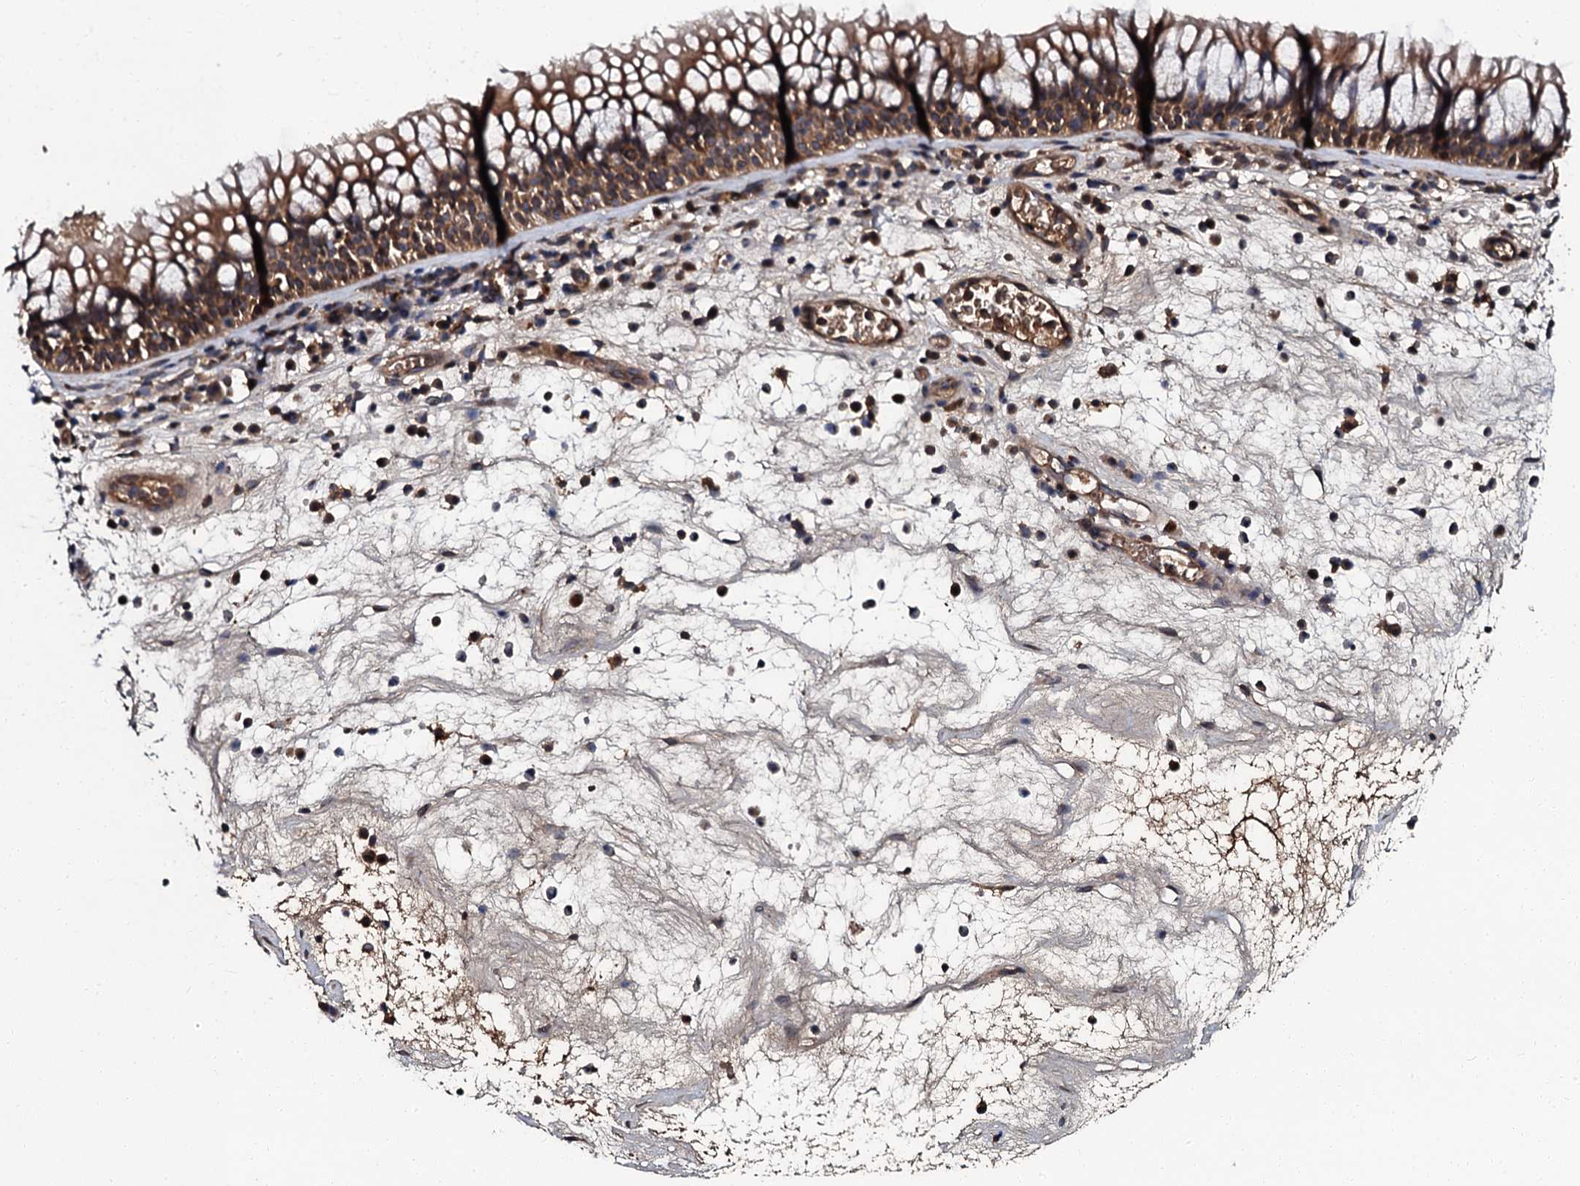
{"staining": {"intensity": "moderate", "quantity": ">75%", "location": "cytoplasmic/membranous"}, "tissue": "nasopharynx", "cell_type": "Respiratory epithelial cells", "image_type": "normal", "snomed": [{"axis": "morphology", "description": "Normal tissue, NOS"}, {"axis": "morphology", "description": "Inflammation, NOS"}, {"axis": "morphology", "description": "Malignant melanoma, Metastatic site"}, {"axis": "topography", "description": "Nasopharynx"}], "caption": "Immunohistochemistry histopathology image of benign nasopharynx stained for a protein (brown), which shows medium levels of moderate cytoplasmic/membranous staining in about >75% of respiratory epithelial cells.", "gene": "N4BP1", "patient": {"sex": "male", "age": 70}}